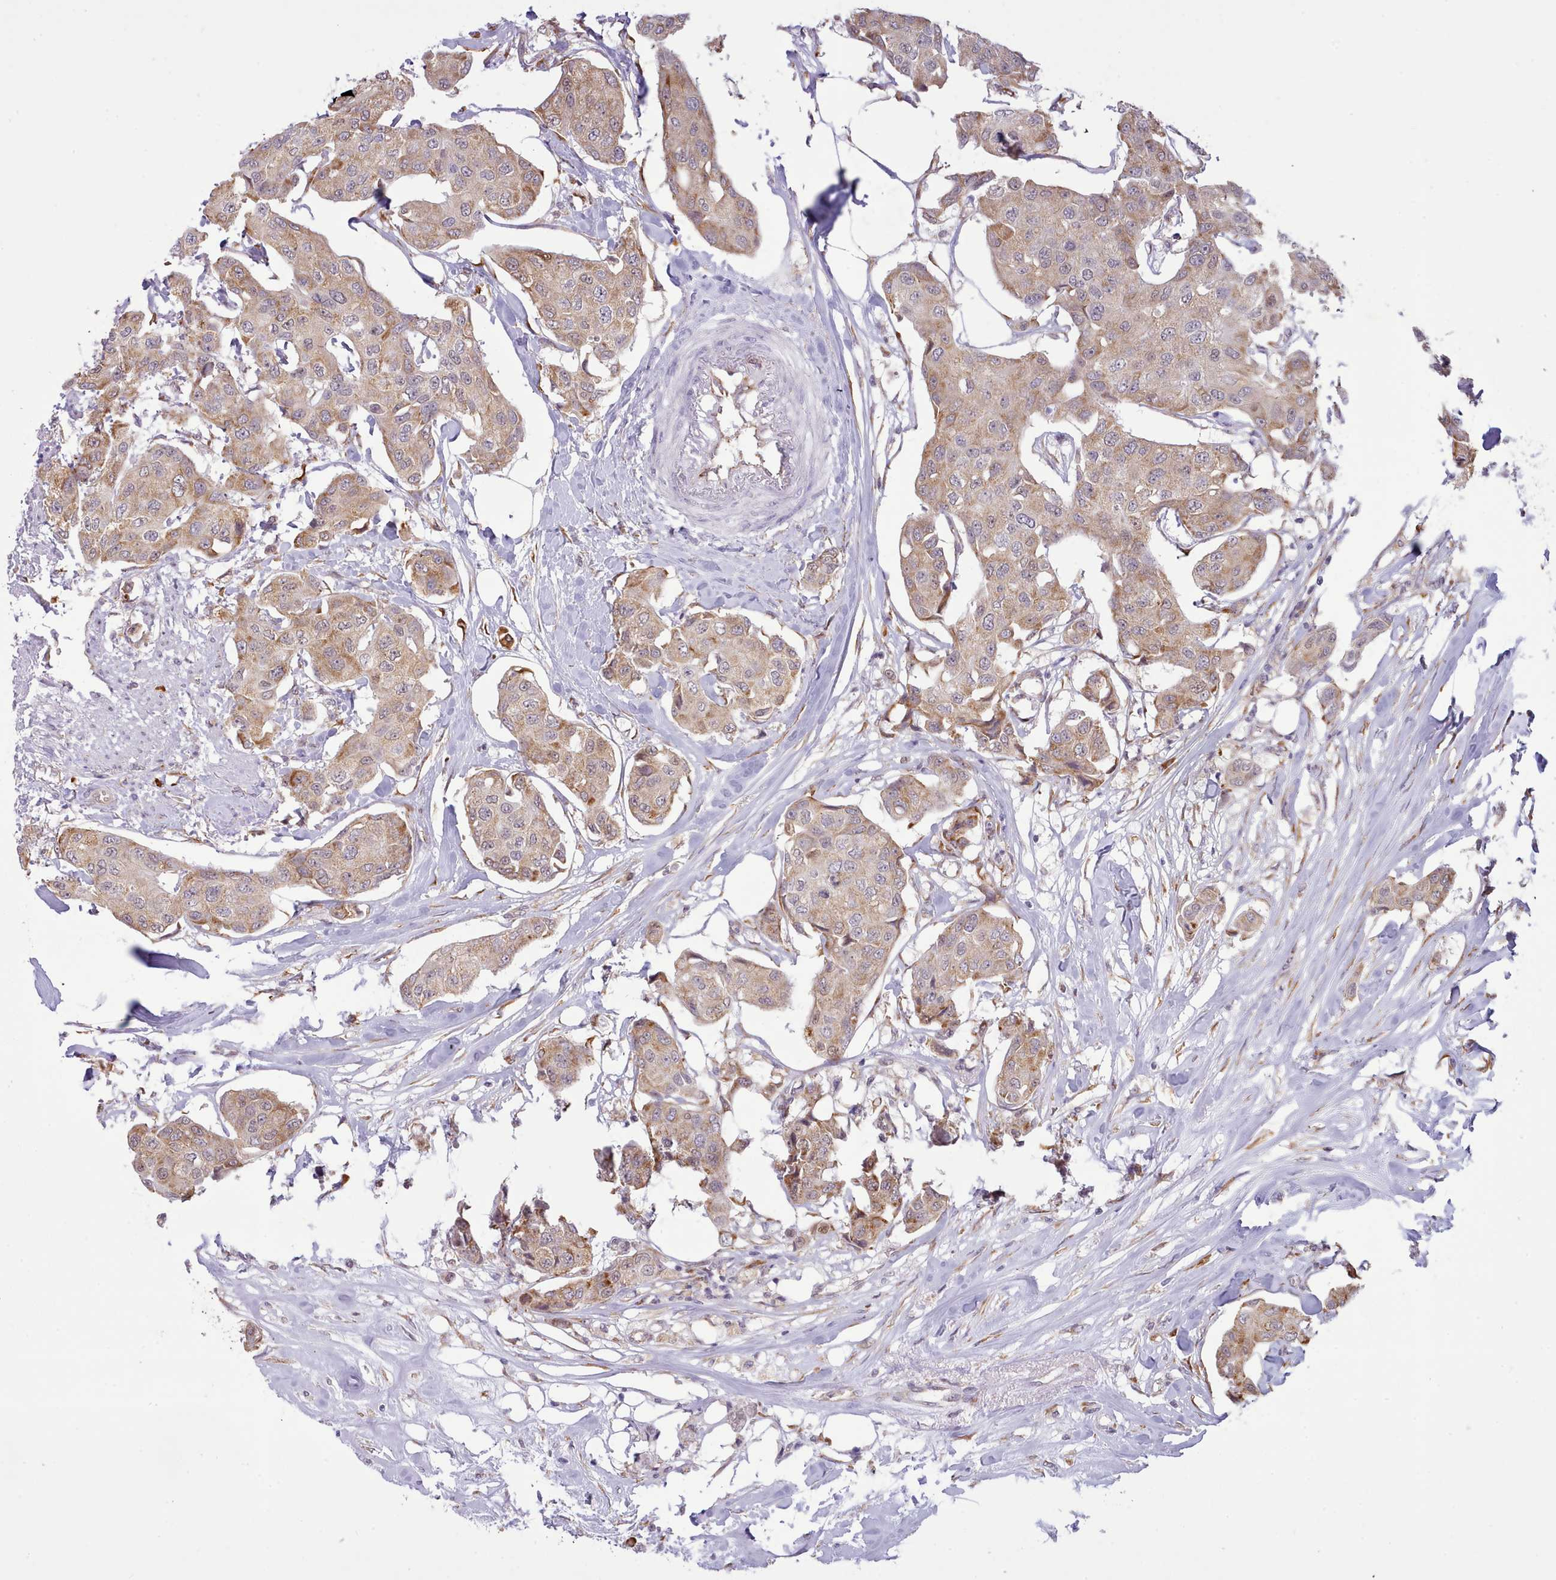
{"staining": {"intensity": "weak", "quantity": ">75%", "location": "cytoplasmic/membranous"}, "tissue": "breast cancer", "cell_type": "Tumor cells", "image_type": "cancer", "snomed": [{"axis": "morphology", "description": "Duct carcinoma"}, {"axis": "topography", "description": "Breast"}, {"axis": "topography", "description": "Lymph node"}], "caption": "IHC photomicrograph of neoplastic tissue: human infiltrating ductal carcinoma (breast) stained using immunohistochemistry (IHC) demonstrates low levels of weak protein expression localized specifically in the cytoplasmic/membranous of tumor cells, appearing as a cytoplasmic/membranous brown color.", "gene": "SEC61B", "patient": {"sex": "female", "age": 80}}